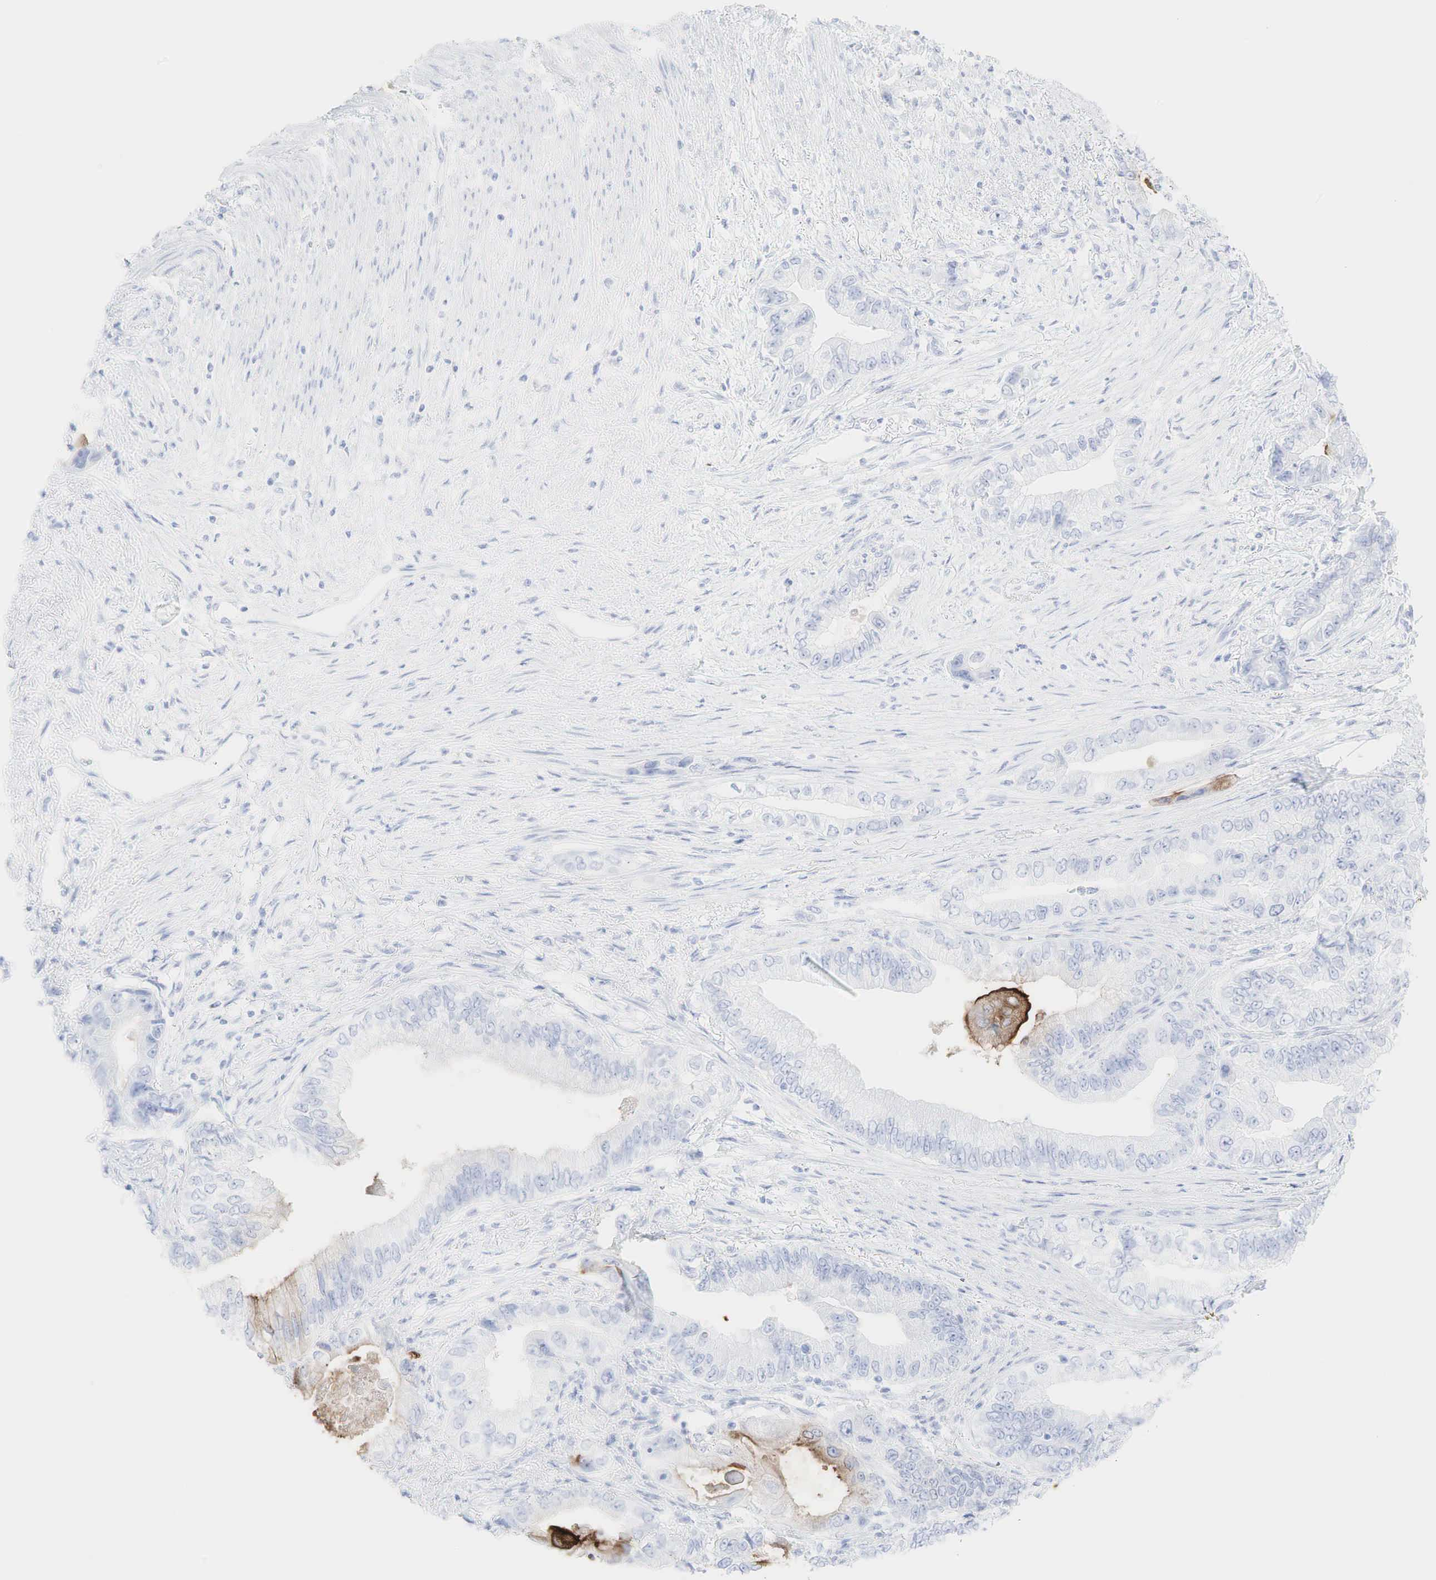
{"staining": {"intensity": "moderate", "quantity": "<25%", "location": "cytoplasmic/membranous"}, "tissue": "pancreatic cancer", "cell_type": "Tumor cells", "image_type": "cancer", "snomed": [{"axis": "morphology", "description": "Adenocarcinoma, NOS"}, {"axis": "topography", "description": "Pancreas"}, {"axis": "topography", "description": "Stomach, upper"}], "caption": "A brown stain labels moderate cytoplasmic/membranous expression of a protein in adenocarcinoma (pancreatic) tumor cells.", "gene": "CEACAM5", "patient": {"sex": "male", "age": 77}}